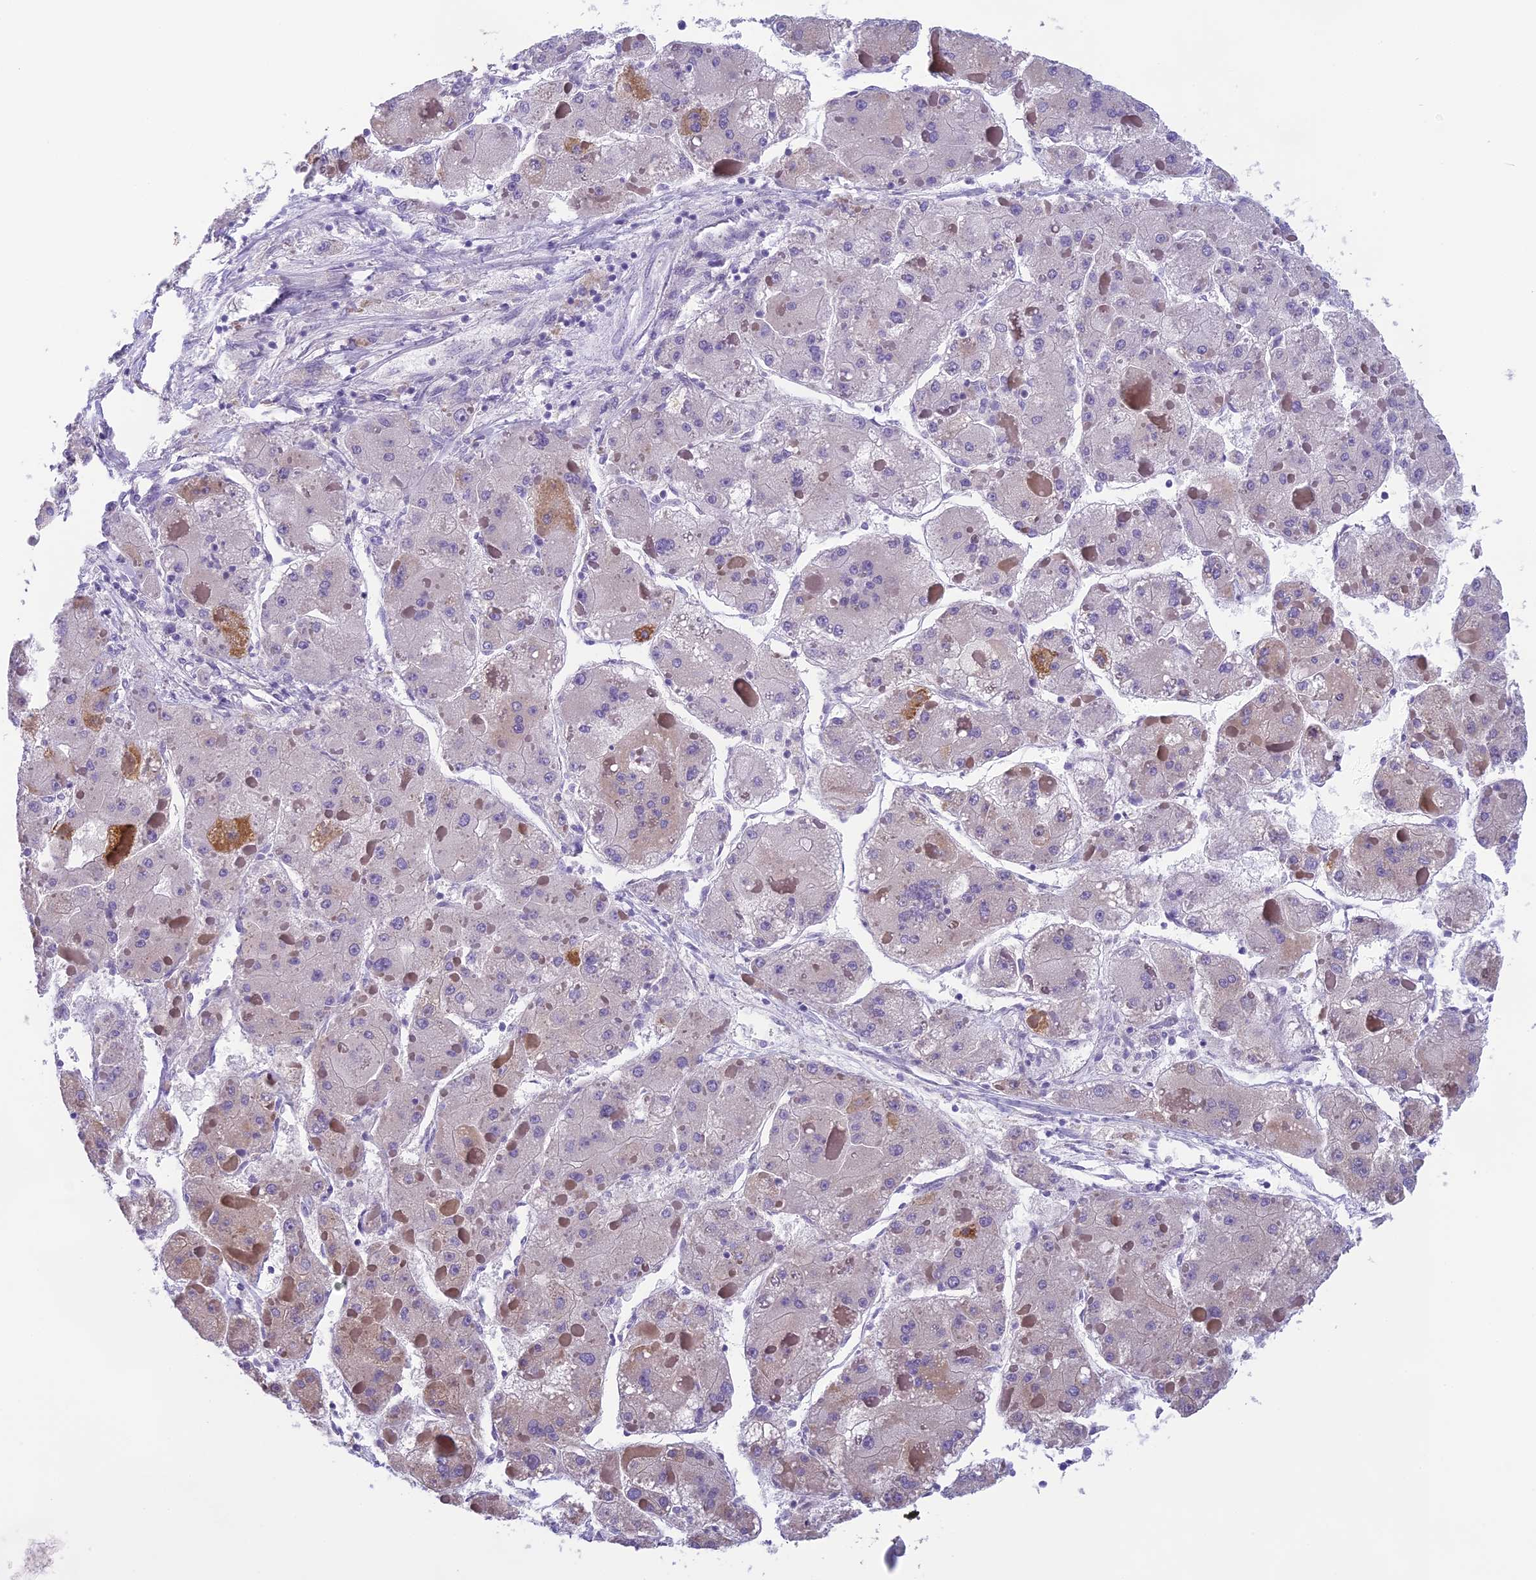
{"staining": {"intensity": "negative", "quantity": "none", "location": "none"}, "tissue": "liver cancer", "cell_type": "Tumor cells", "image_type": "cancer", "snomed": [{"axis": "morphology", "description": "Carcinoma, Hepatocellular, NOS"}, {"axis": "topography", "description": "Liver"}], "caption": "An IHC image of liver cancer is shown. There is no staining in tumor cells of liver cancer.", "gene": "ARHGEF37", "patient": {"sex": "female", "age": 73}}